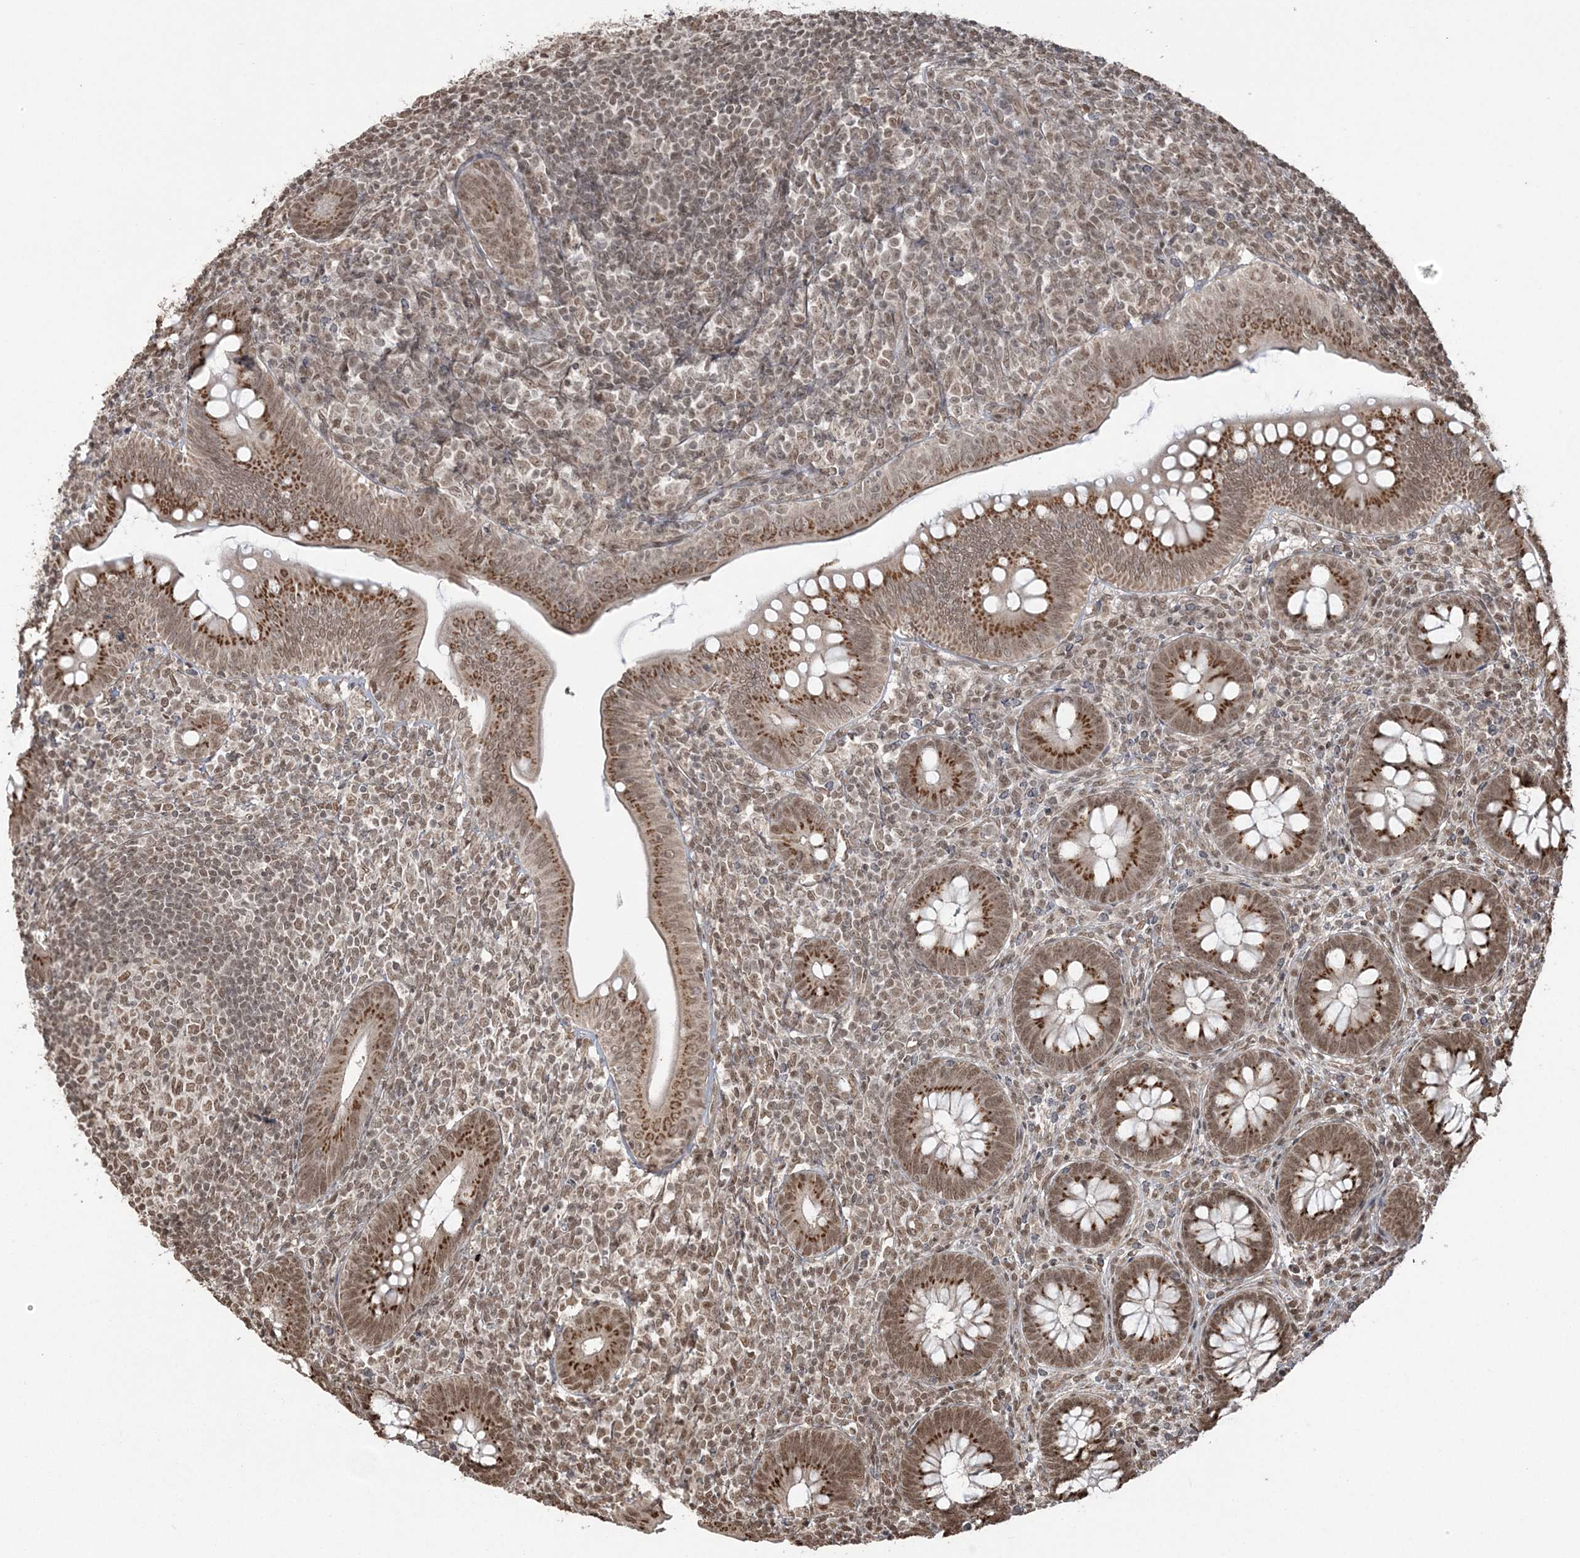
{"staining": {"intensity": "strong", "quantity": ">75%", "location": "cytoplasmic/membranous,nuclear"}, "tissue": "appendix", "cell_type": "Glandular cells", "image_type": "normal", "snomed": [{"axis": "morphology", "description": "Normal tissue, NOS"}, {"axis": "topography", "description": "Appendix"}], "caption": "Protein expression analysis of normal appendix exhibits strong cytoplasmic/membranous,nuclear expression in about >75% of glandular cells.", "gene": "ZNF839", "patient": {"sex": "male", "age": 14}}